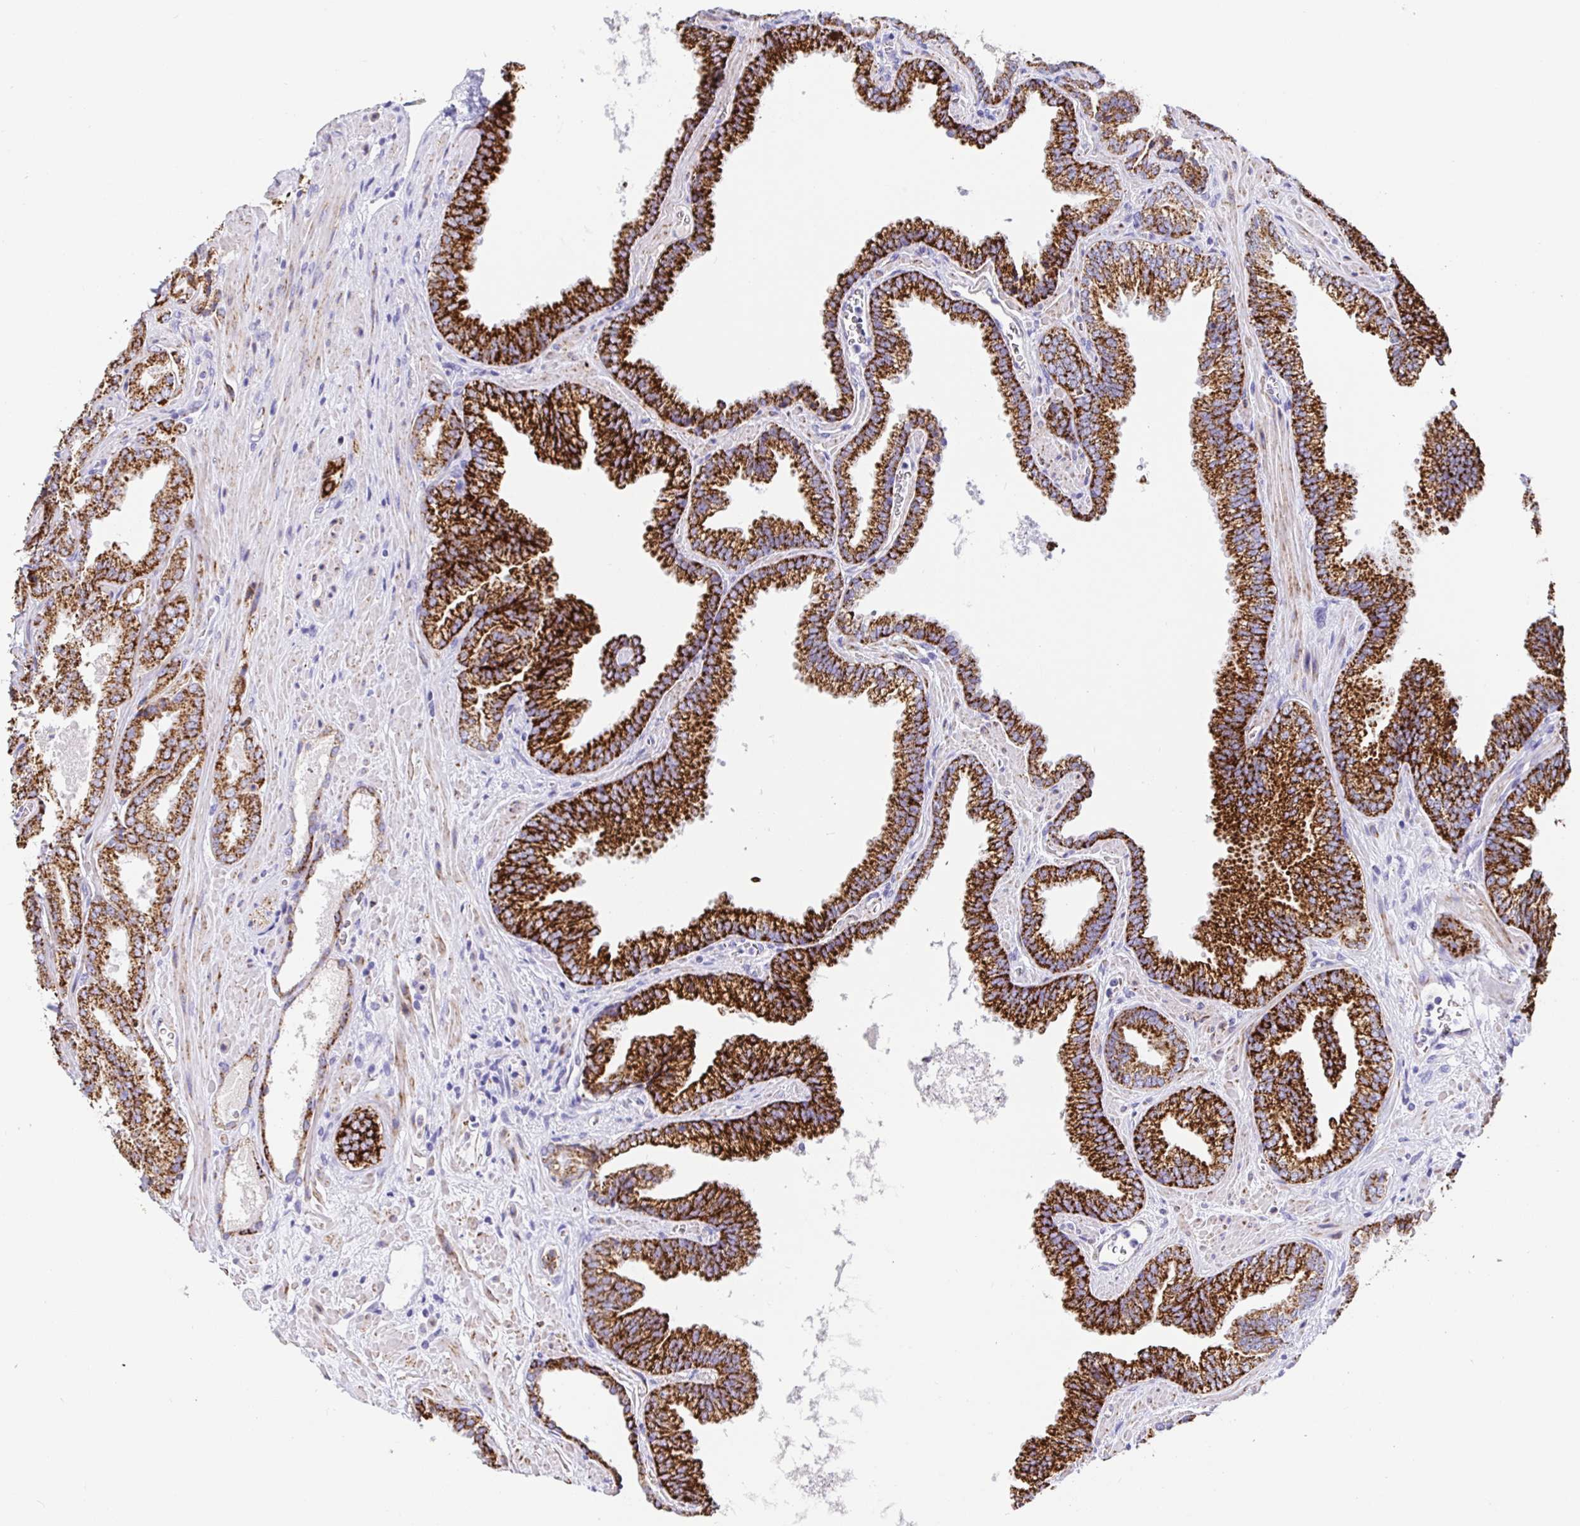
{"staining": {"intensity": "strong", "quantity": ">75%", "location": "cytoplasmic/membranous"}, "tissue": "prostate cancer", "cell_type": "Tumor cells", "image_type": "cancer", "snomed": [{"axis": "morphology", "description": "Adenocarcinoma, High grade"}, {"axis": "topography", "description": "Prostate"}], "caption": "A brown stain labels strong cytoplasmic/membranous staining of a protein in human prostate cancer tumor cells. (DAB IHC, brown staining for protein, blue staining for nuclei).", "gene": "MAOA", "patient": {"sex": "male", "age": 68}}